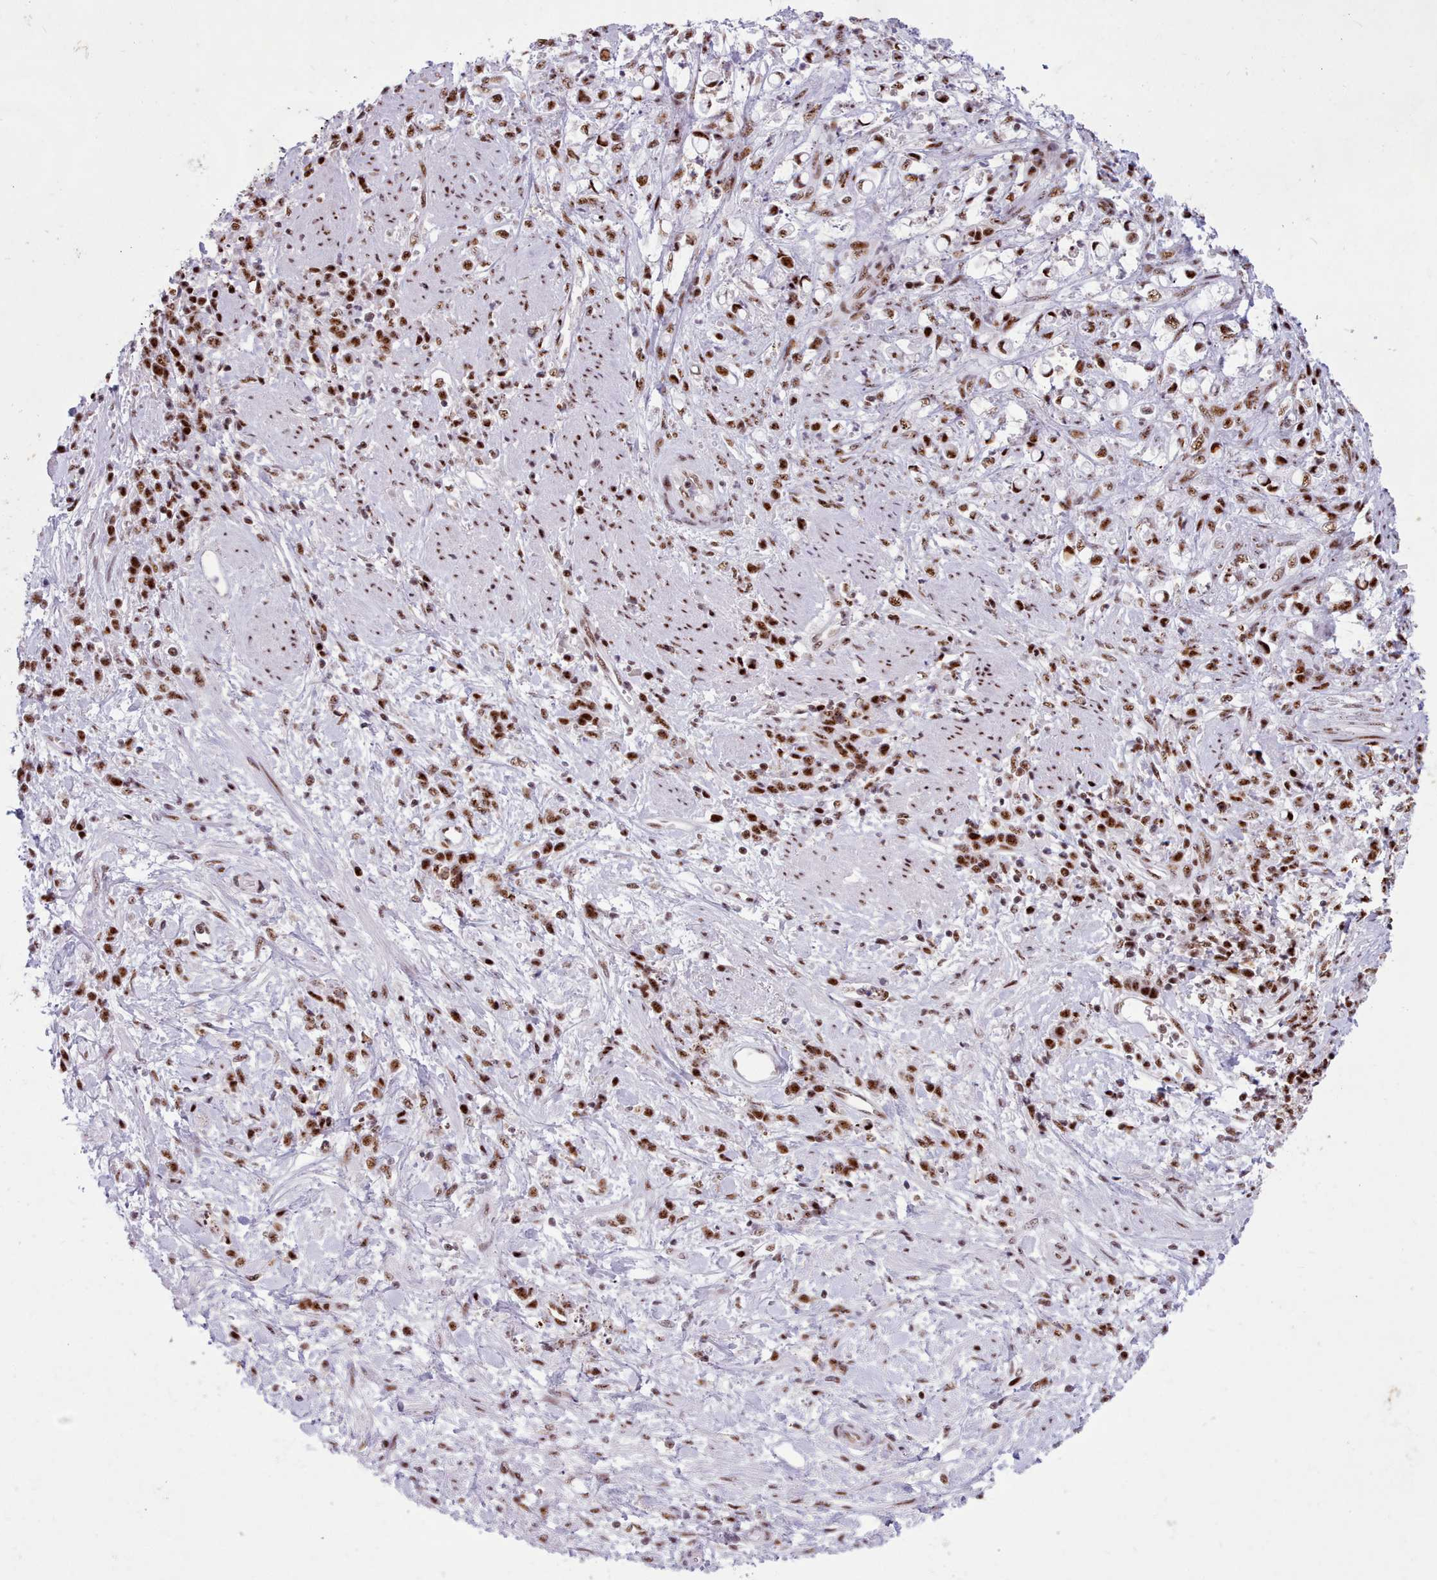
{"staining": {"intensity": "strong", "quantity": ">75%", "location": "nuclear"}, "tissue": "stomach cancer", "cell_type": "Tumor cells", "image_type": "cancer", "snomed": [{"axis": "morphology", "description": "Adenocarcinoma, NOS"}, {"axis": "topography", "description": "Stomach"}], "caption": "This histopathology image demonstrates immunohistochemistry (IHC) staining of stomach adenocarcinoma, with high strong nuclear expression in about >75% of tumor cells.", "gene": "TMEM35B", "patient": {"sex": "female", "age": 60}}